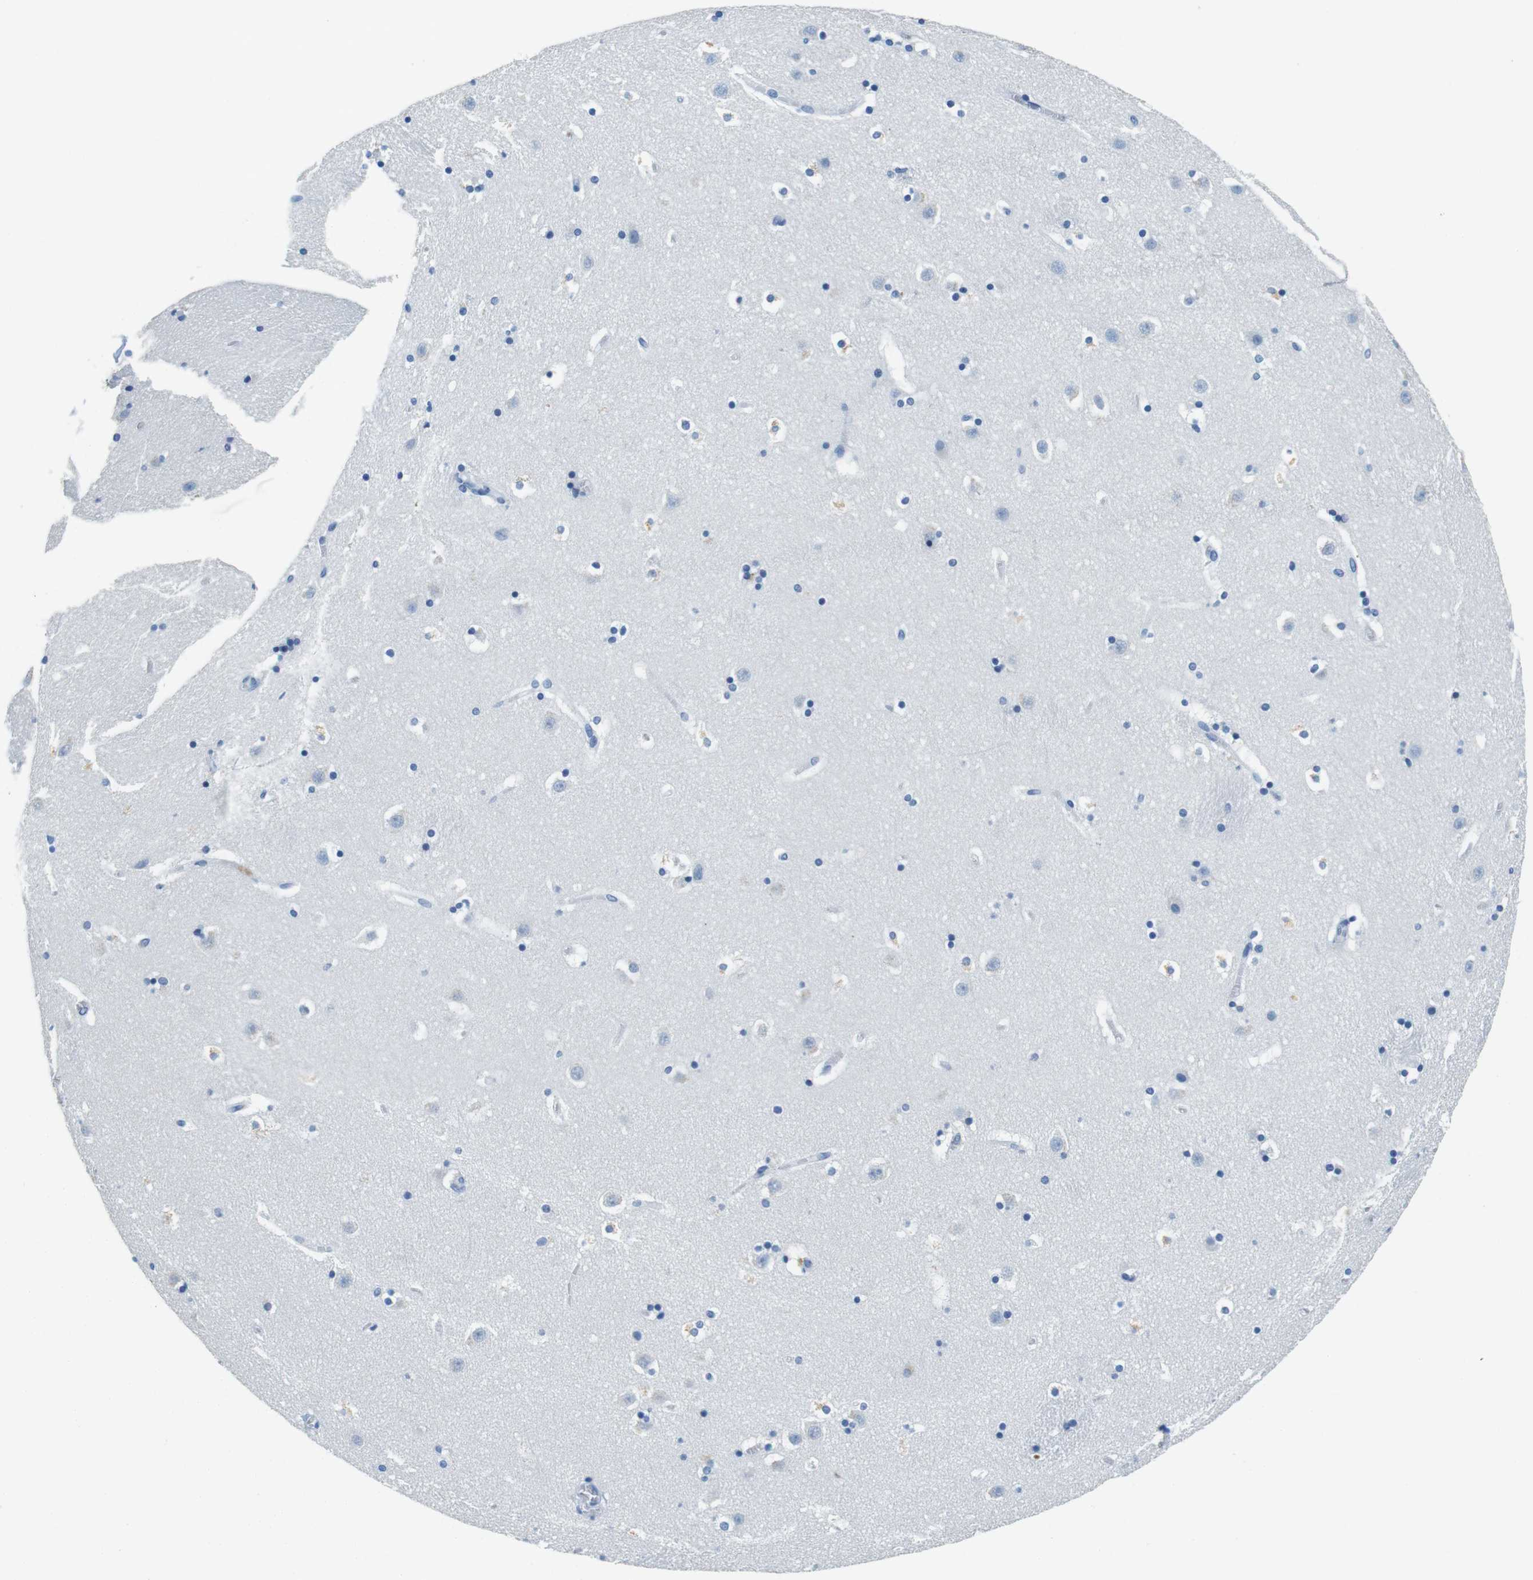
{"staining": {"intensity": "negative", "quantity": "none", "location": "none"}, "tissue": "caudate", "cell_type": "Glial cells", "image_type": "normal", "snomed": [{"axis": "morphology", "description": "Normal tissue, NOS"}, {"axis": "topography", "description": "Lateral ventricle wall"}], "caption": "This is an IHC image of benign caudate. There is no expression in glial cells.", "gene": "LAT", "patient": {"sex": "male", "age": 45}}